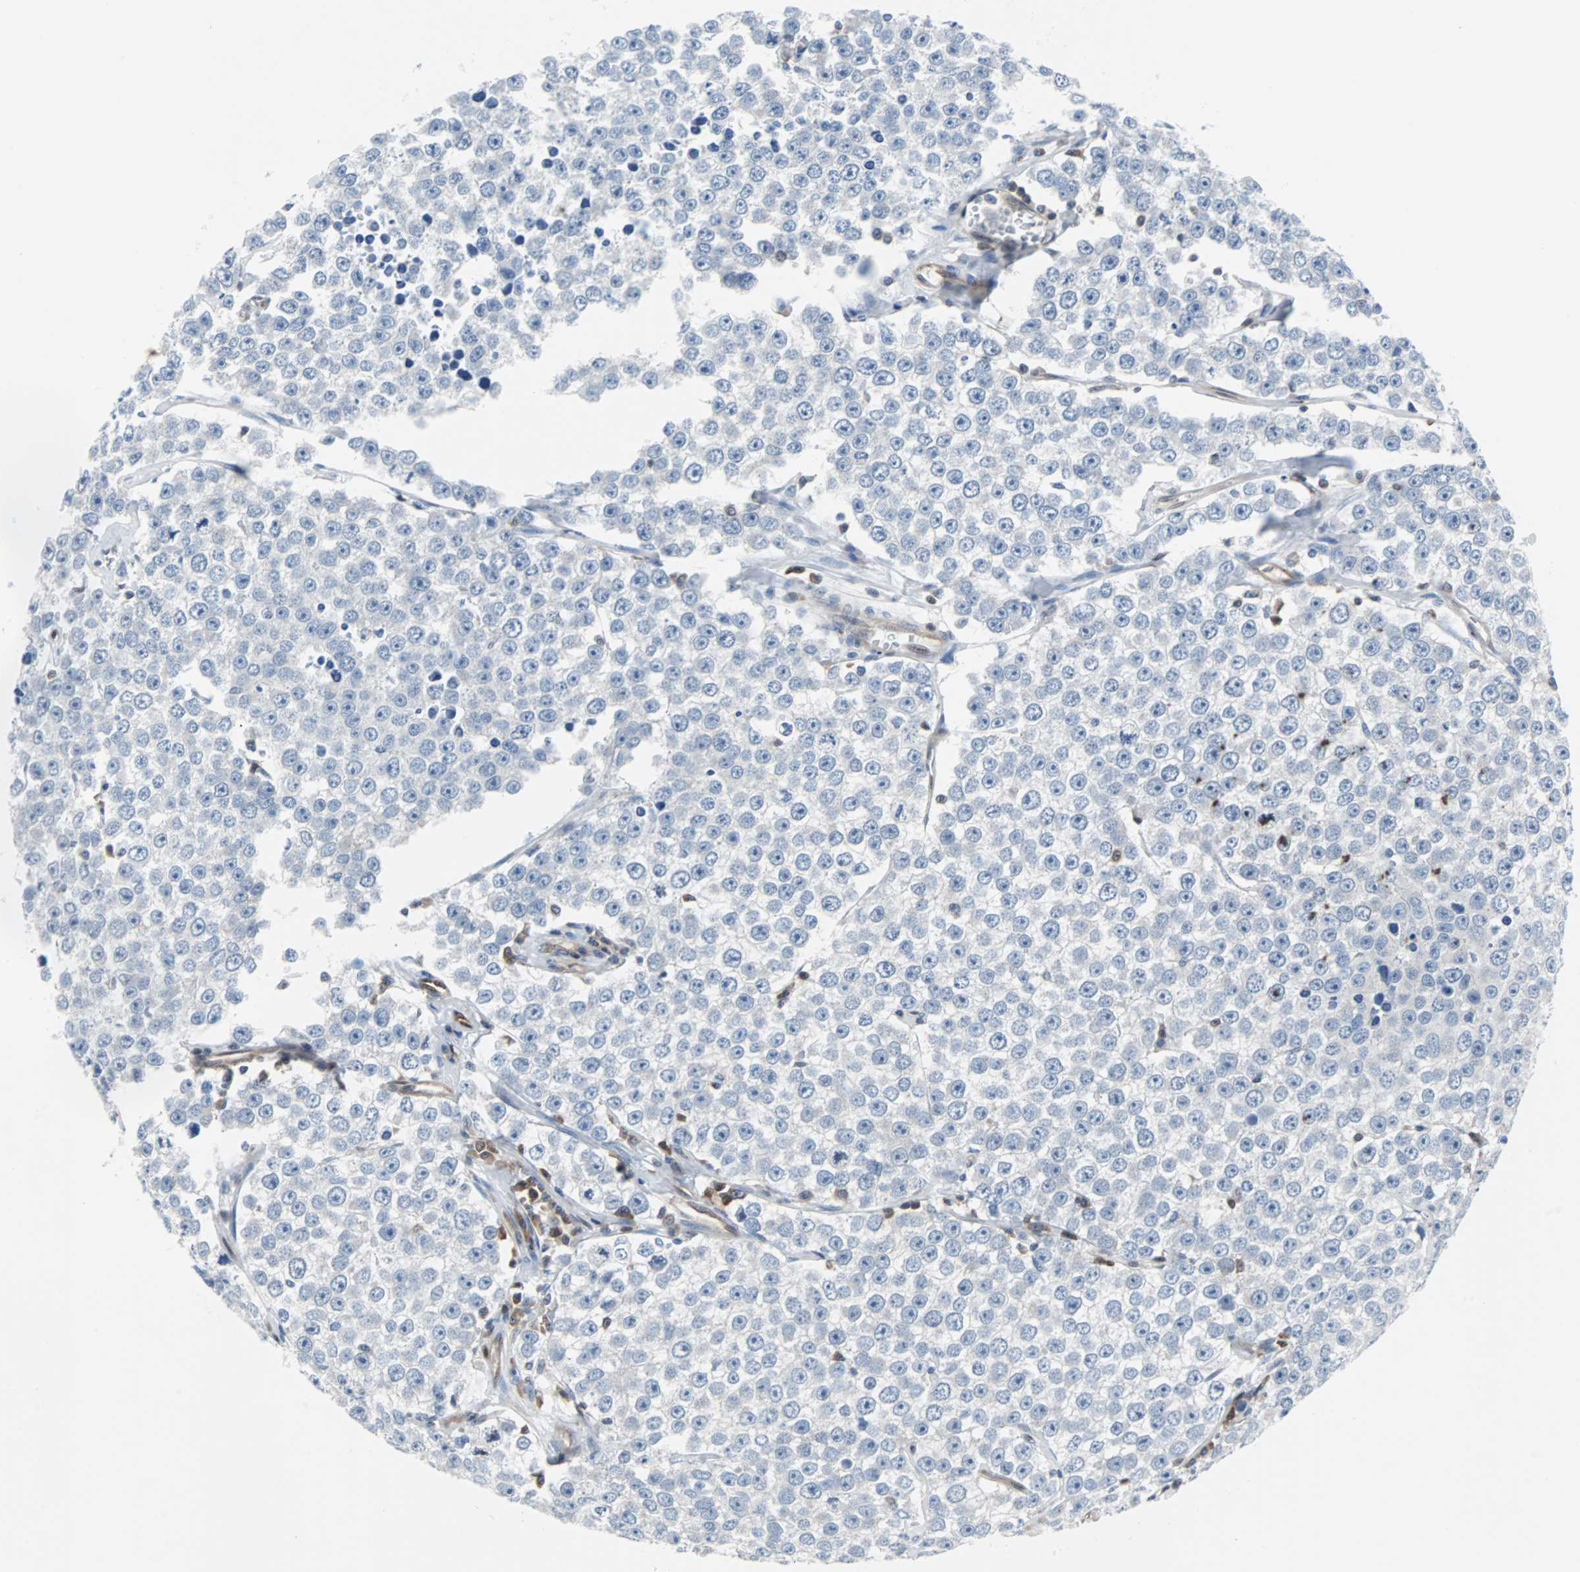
{"staining": {"intensity": "negative", "quantity": "none", "location": "none"}, "tissue": "testis cancer", "cell_type": "Tumor cells", "image_type": "cancer", "snomed": [{"axis": "morphology", "description": "Seminoma, NOS"}, {"axis": "morphology", "description": "Carcinoma, Embryonal, NOS"}, {"axis": "topography", "description": "Testis"}], "caption": "An immunohistochemistry (IHC) micrograph of testis cancer (seminoma) is shown. There is no staining in tumor cells of testis cancer (seminoma).", "gene": "MAP2K6", "patient": {"sex": "male", "age": 52}}